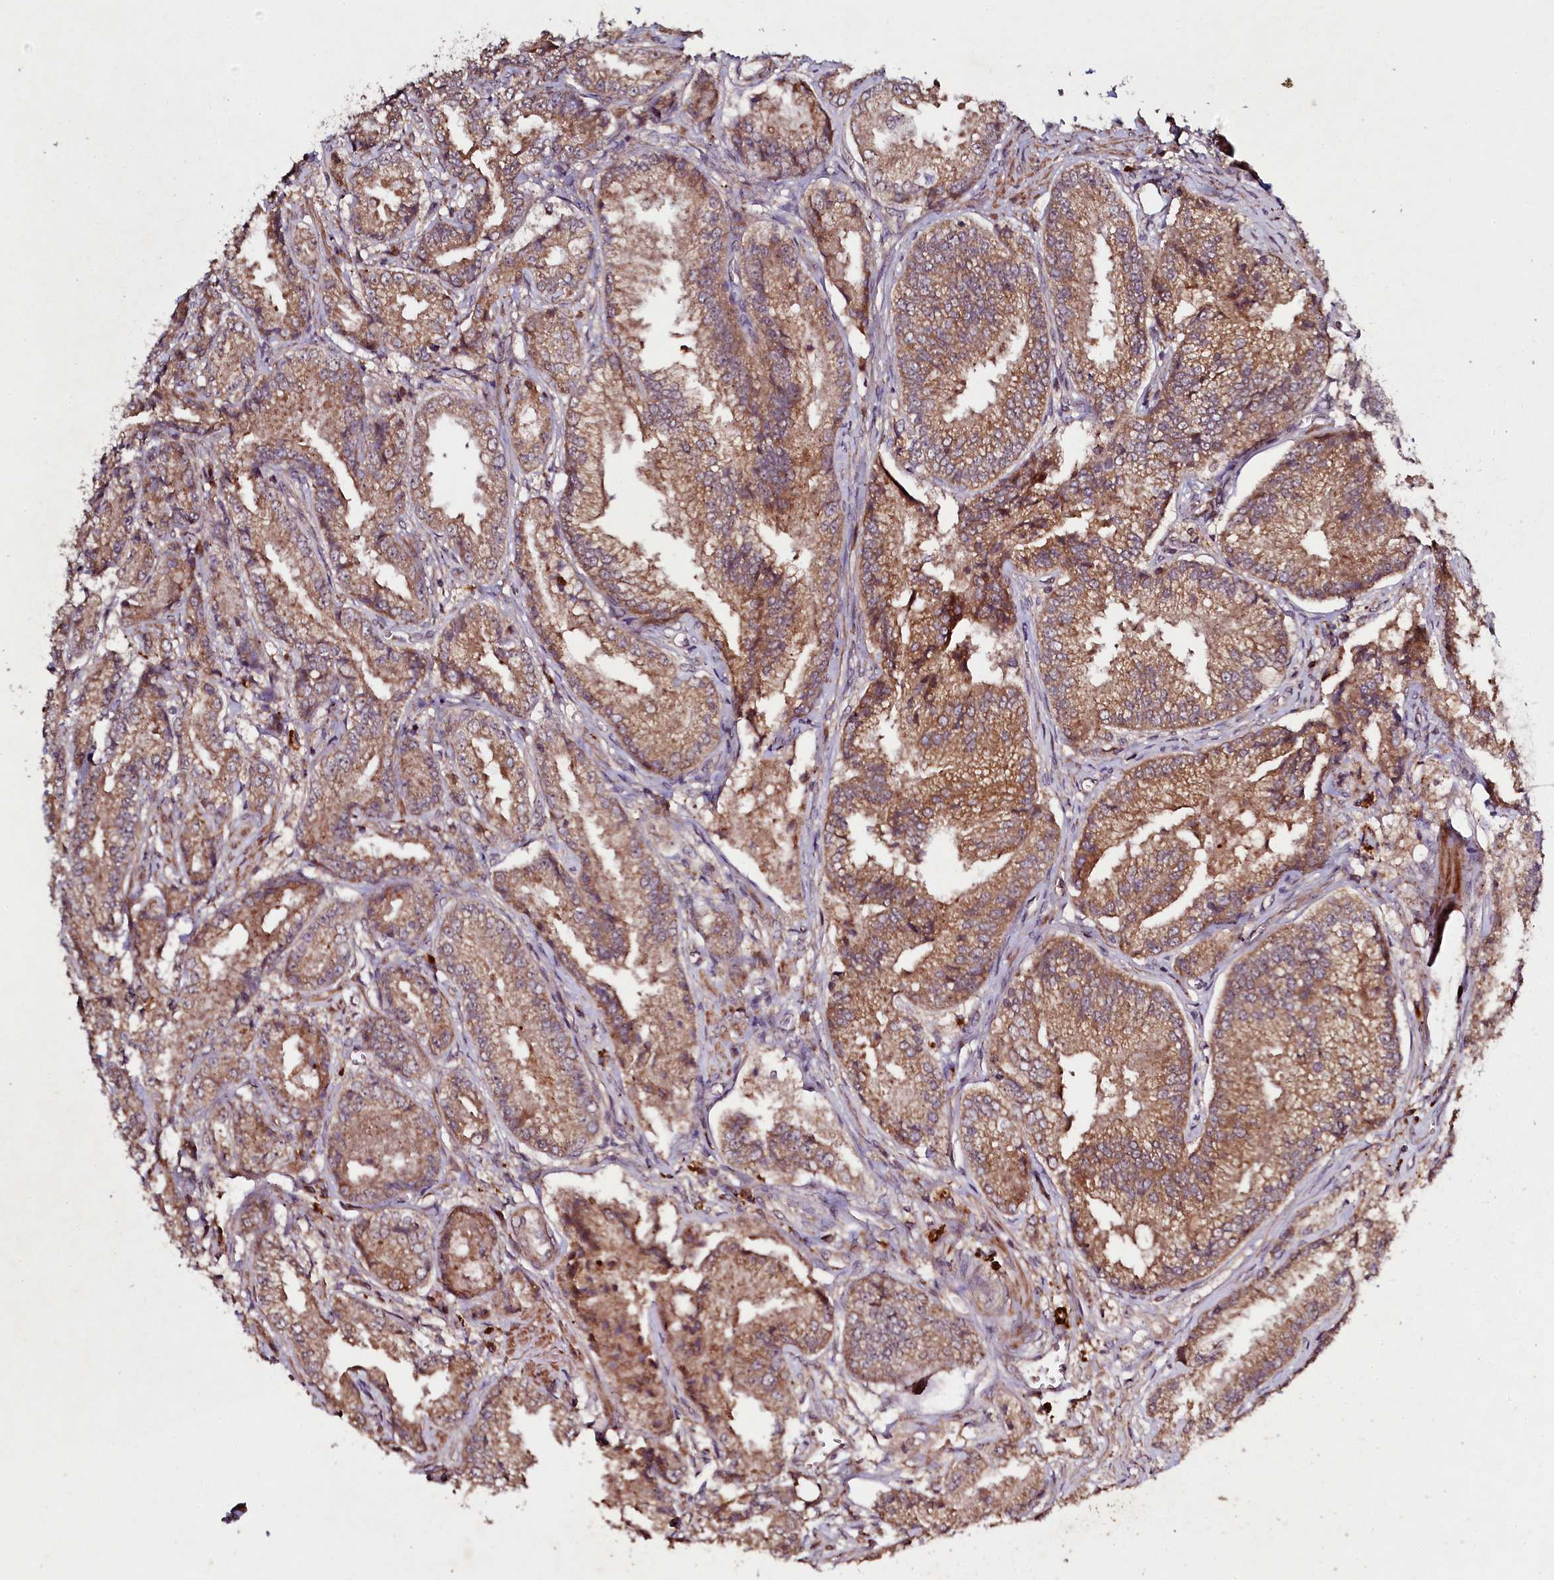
{"staining": {"intensity": "moderate", "quantity": ">75%", "location": "cytoplasmic/membranous"}, "tissue": "prostate cancer", "cell_type": "Tumor cells", "image_type": "cancer", "snomed": [{"axis": "morphology", "description": "Adenocarcinoma, High grade"}, {"axis": "topography", "description": "Prostate"}], "caption": "DAB (3,3'-diaminobenzidine) immunohistochemical staining of adenocarcinoma (high-grade) (prostate) demonstrates moderate cytoplasmic/membranous protein expression in about >75% of tumor cells. (IHC, brightfield microscopy, high magnification).", "gene": "SEC24C", "patient": {"sex": "male", "age": 72}}